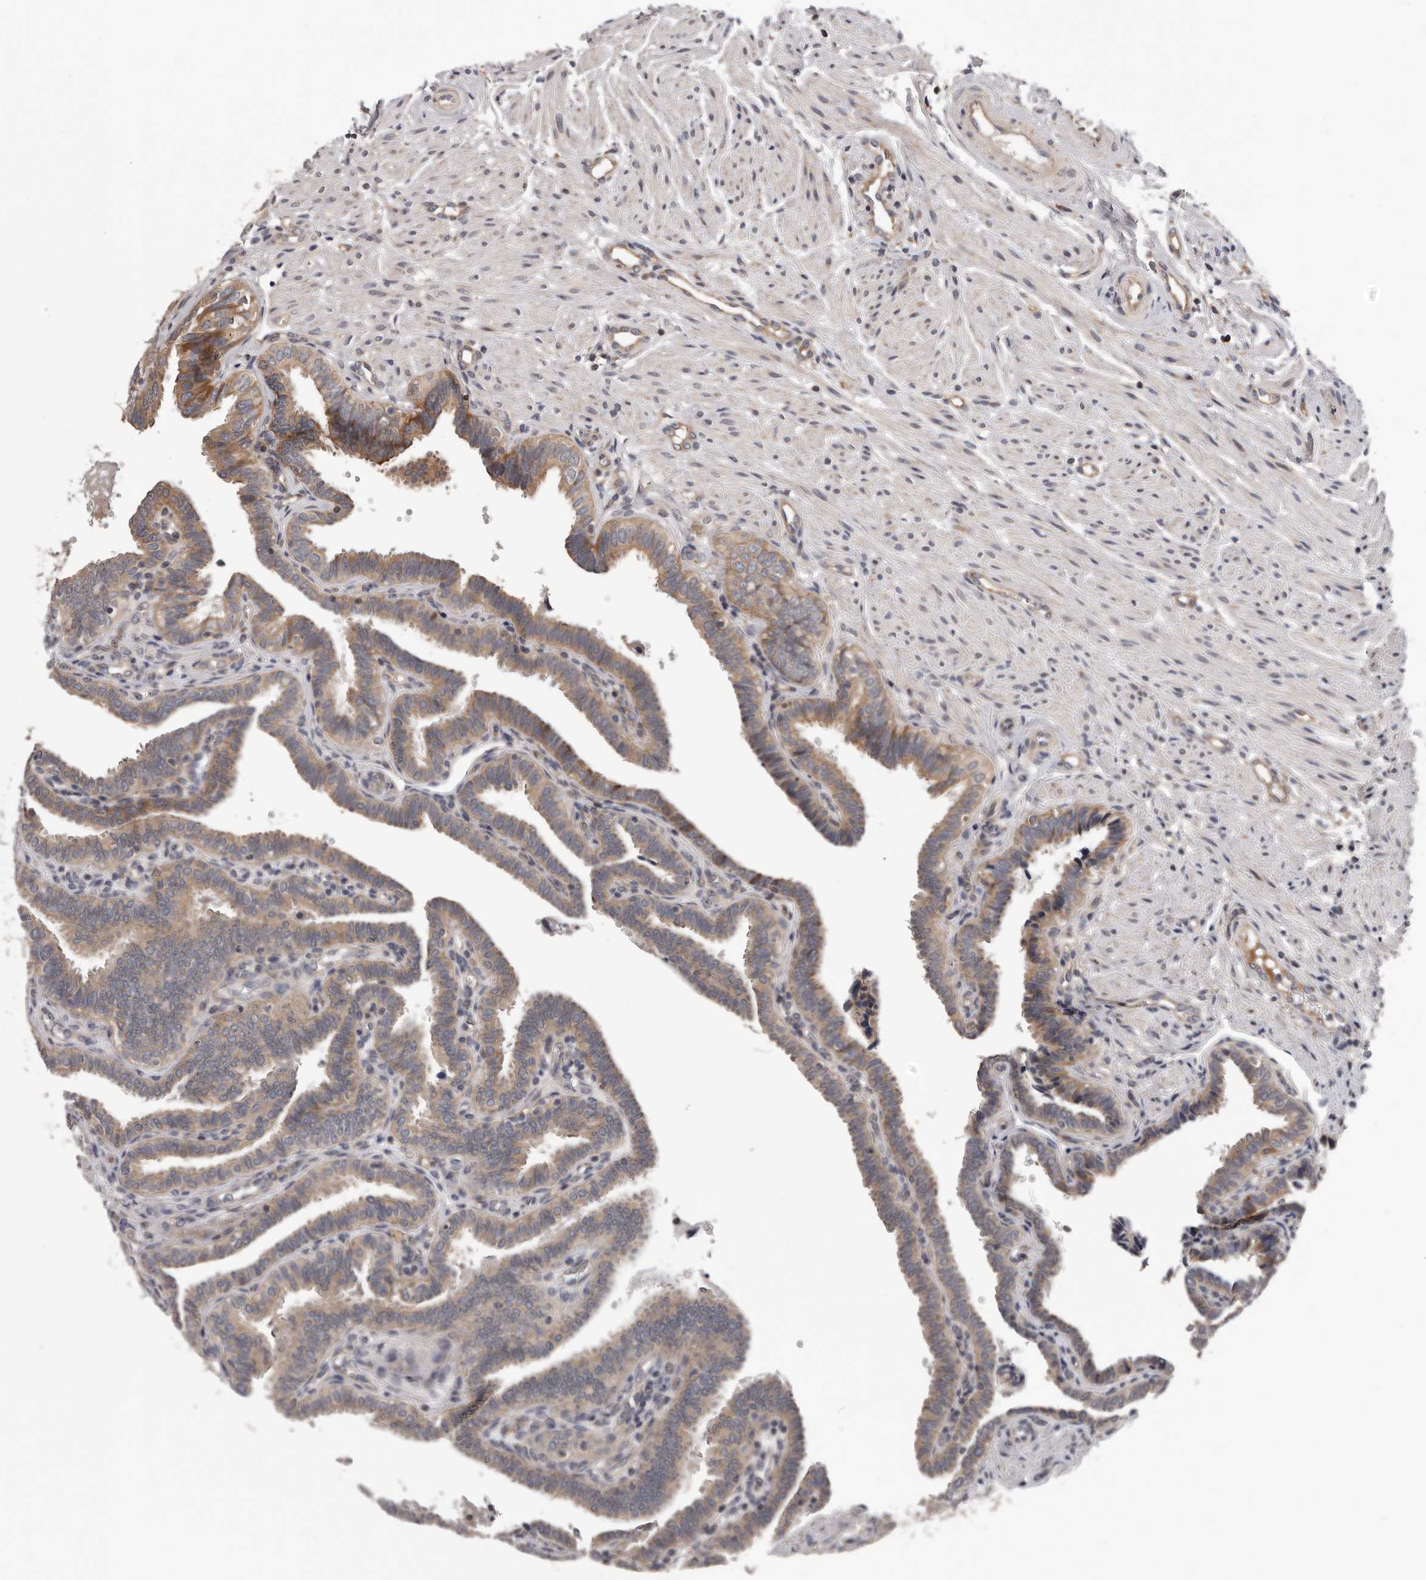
{"staining": {"intensity": "moderate", "quantity": ">75%", "location": "cytoplasmic/membranous"}, "tissue": "fallopian tube", "cell_type": "Glandular cells", "image_type": "normal", "snomed": [{"axis": "morphology", "description": "Normal tissue, NOS"}, {"axis": "topography", "description": "Fallopian tube"}], "caption": "Fallopian tube stained with immunohistochemistry (IHC) reveals moderate cytoplasmic/membranous staining in approximately >75% of glandular cells.", "gene": "VPS37A", "patient": {"sex": "female", "age": 39}}